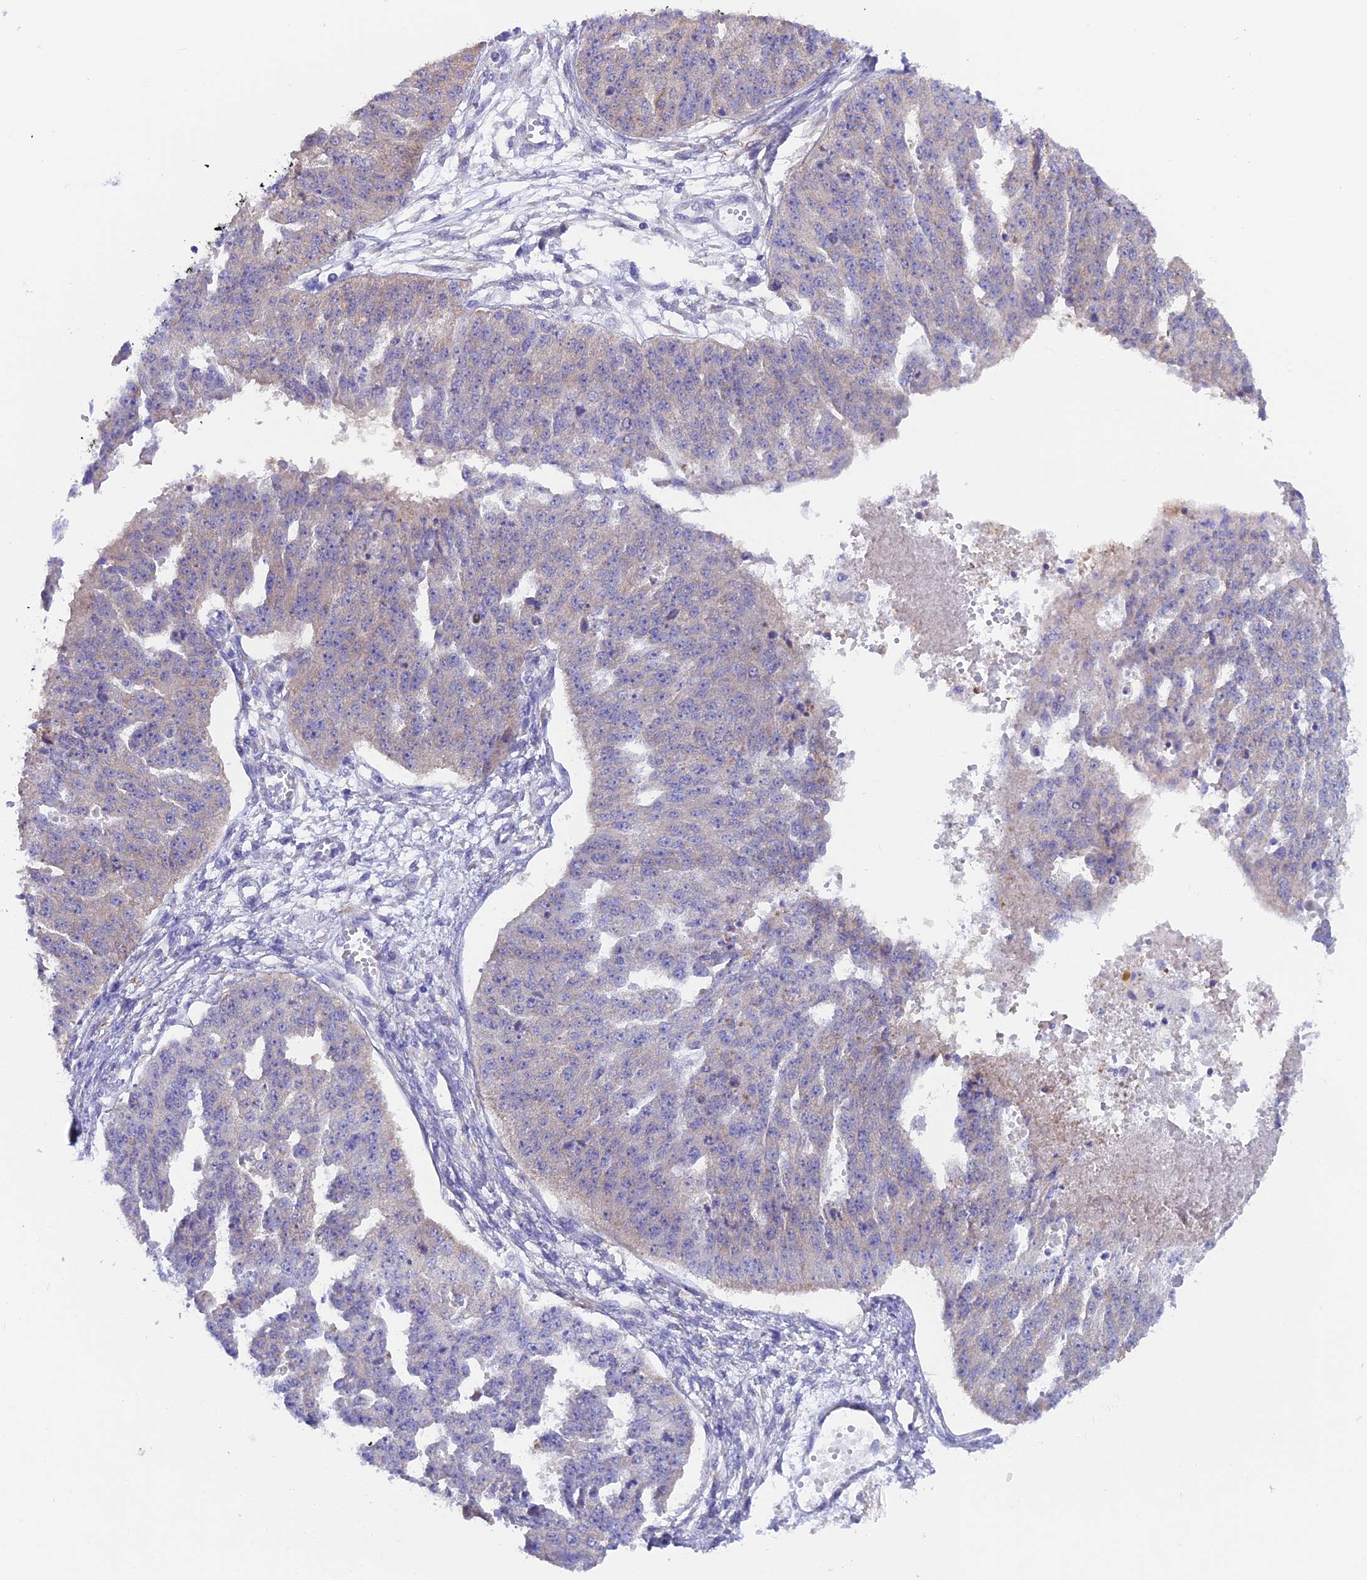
{"staining": {"intensity": "weak", "quantity": "<25%", "location": "cytoplasmic/membranous"}, "tissue": "ovarian cancer", "cell_type": "Tumor cells", "image_type": "cancer", "snomed": [{"axis": "morphology", "description": "Cystadenocarcinoma, serous, NOS"}, {"axis": "topography", "description": "Ovary"}], "caption": "Image shows no significant protein positivity in tumor cells of ovarian serous cystadenocarcinoma.", "gene": "LZTFL1", "patient": {"sex": "female", "age": 58}}